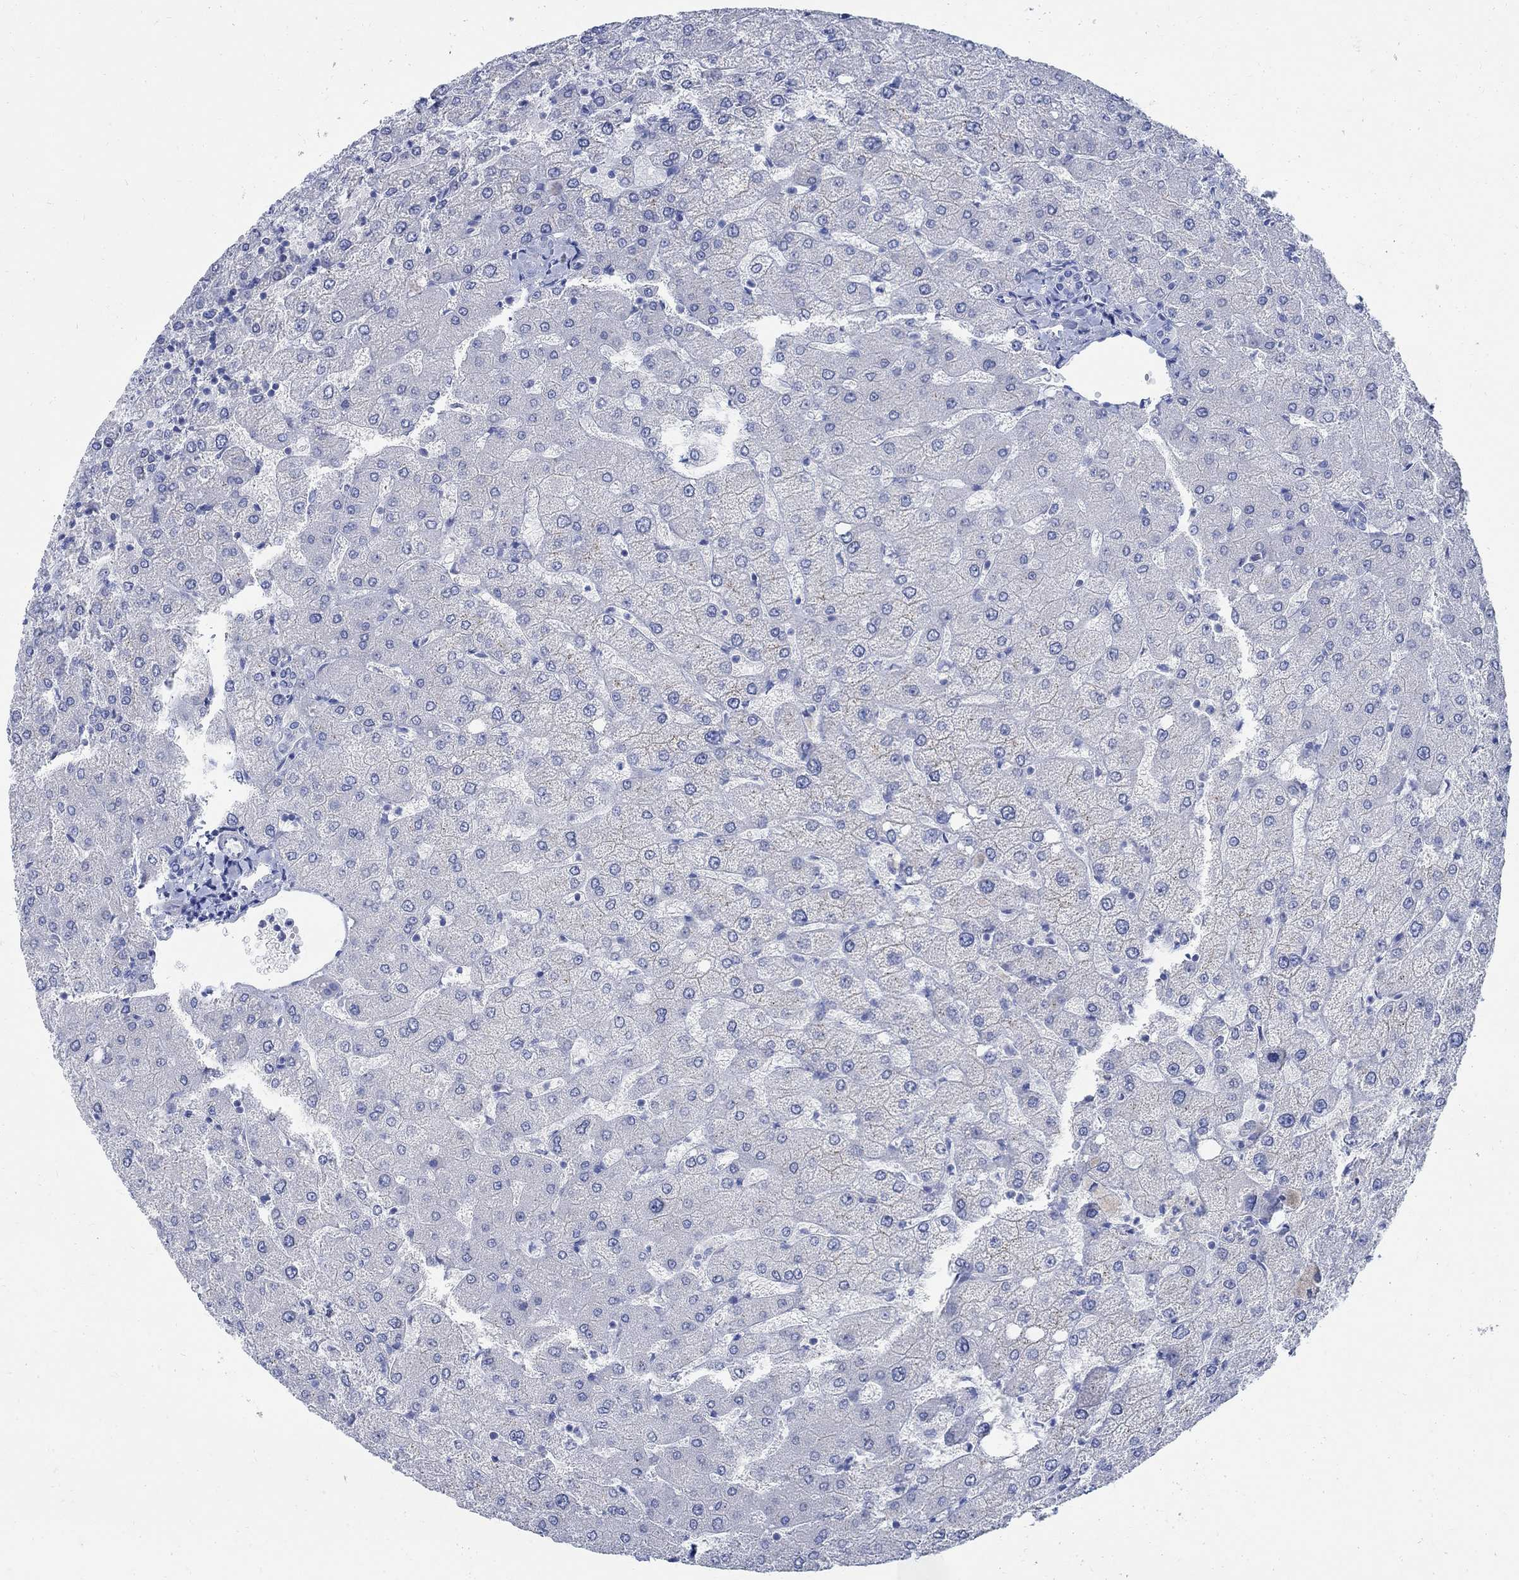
{"staining": {"intensity": "negative", "quantity": "none", "location": "none"}, "tissue": "liver", "cell_type": "Cholangiocytes", "image_type": "normal", "snomed": [{"axis": "morphology", "description": "Normal tissue, NOS"}, {"axis": "topography", "description": "Liver"}], "caption": "DAB (3,3'-diaminobenzidine) immunohistochemical staining of normal liver shows no significant expression in cholangiocytes. (DAB (3,3'-diaminobenzidine) immunohistochemistry (IHC) visualized using brightfield microscopy, high magnification).", "gene": "CAMK2N1", "patient": {"sex": "female", "age": 54}}